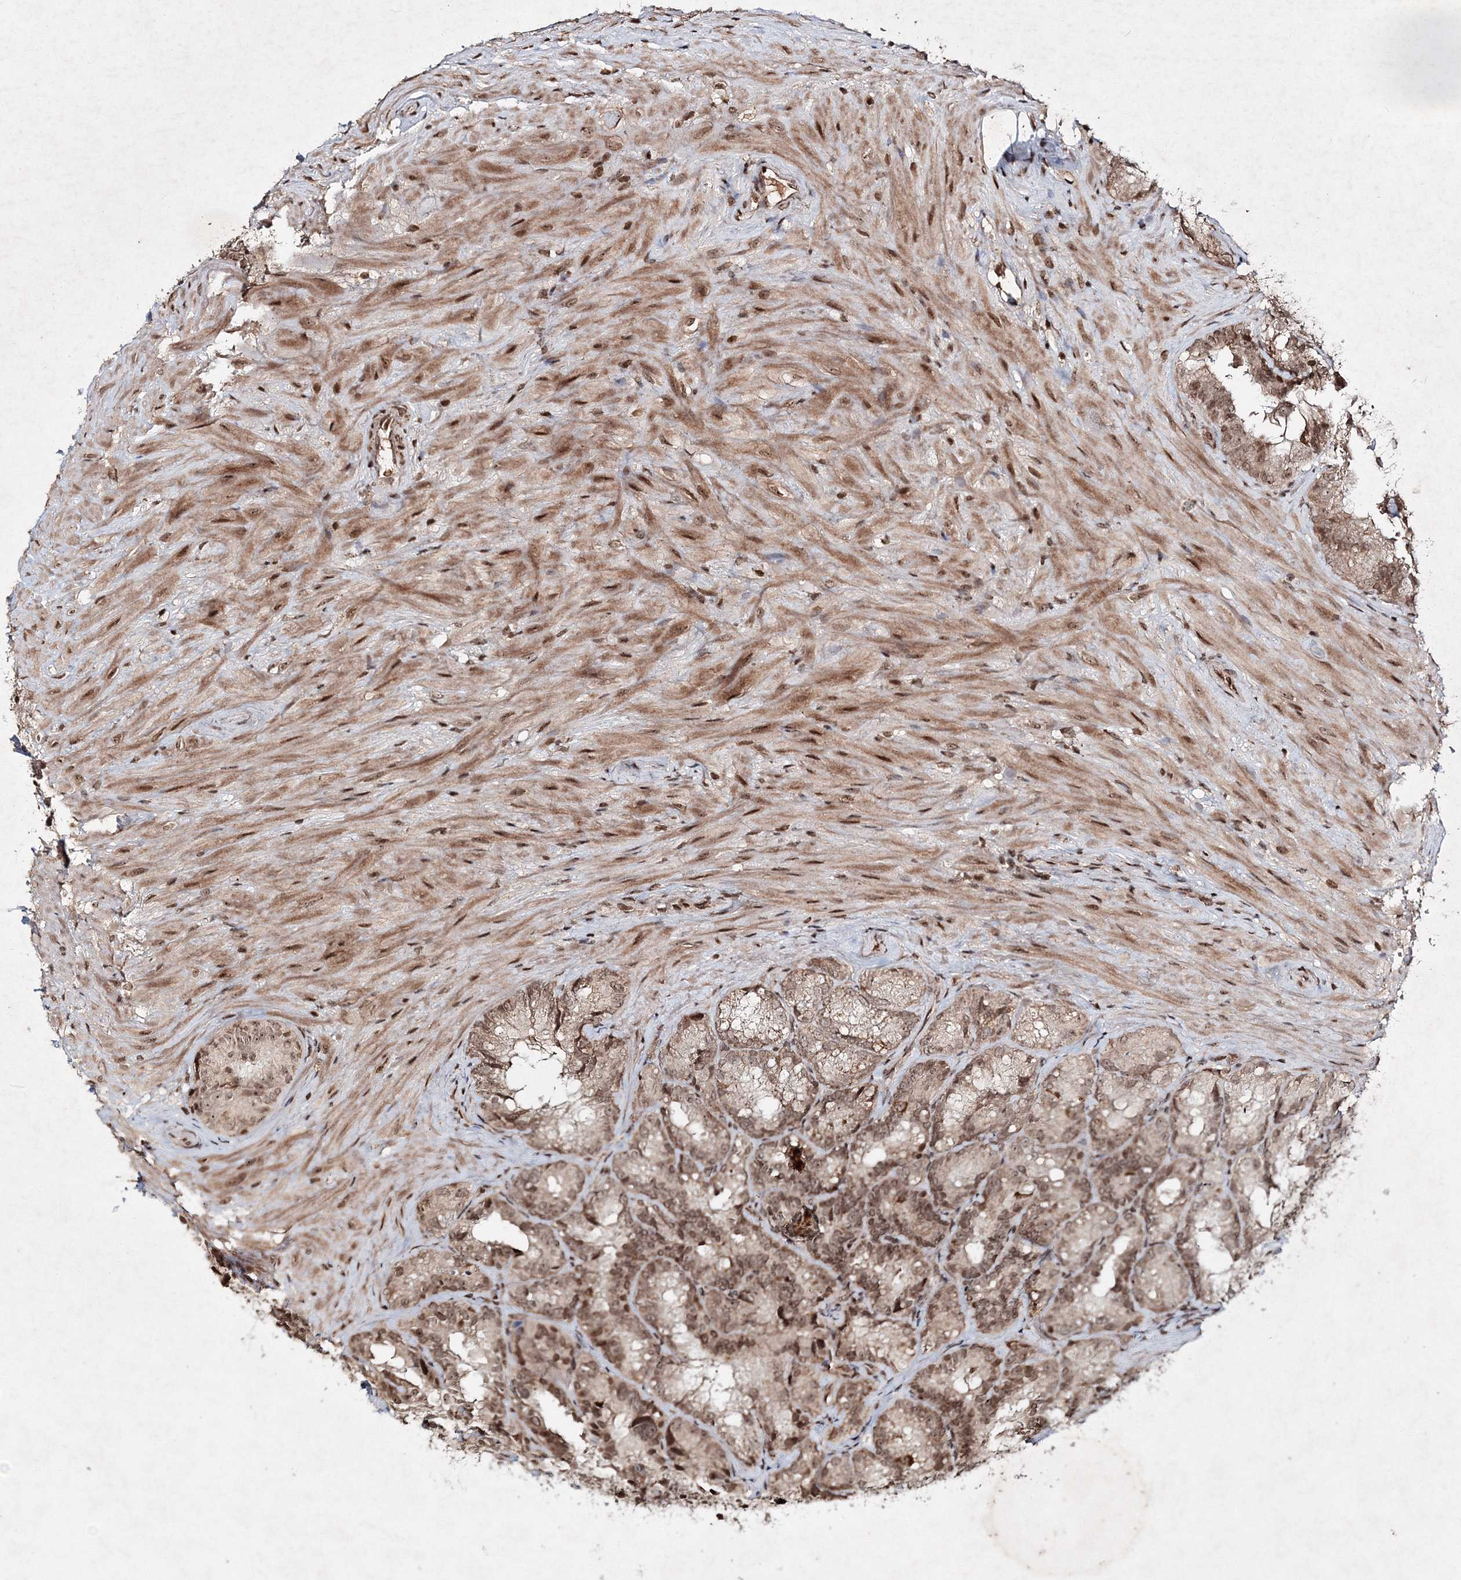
{"staining": {"intensity": "moderate", "quantity": ">75%", "location": "cytoplasmic/membranous,nuclear"}, "tissue": "seminal vesicle", "cell_type": "Glandular cells", "image_type": "normal", "snomed": [{"axis": "morphology", "description": "Normal tissue, NOS"}, {"axis": "topography", "description": "Seminal veicle"}], "caption": "Moderate cytoplasmic/membranous,nuclear protein staining is seen in approximately >75% of glandular cells in seminal vesicle. The staining was performed using DAB, with brown indicating positive protein expression. Nuclei are stained blue with hematoxylin.", "gene": "CARM1", "patient": {"sex": "male", "age": 60}}